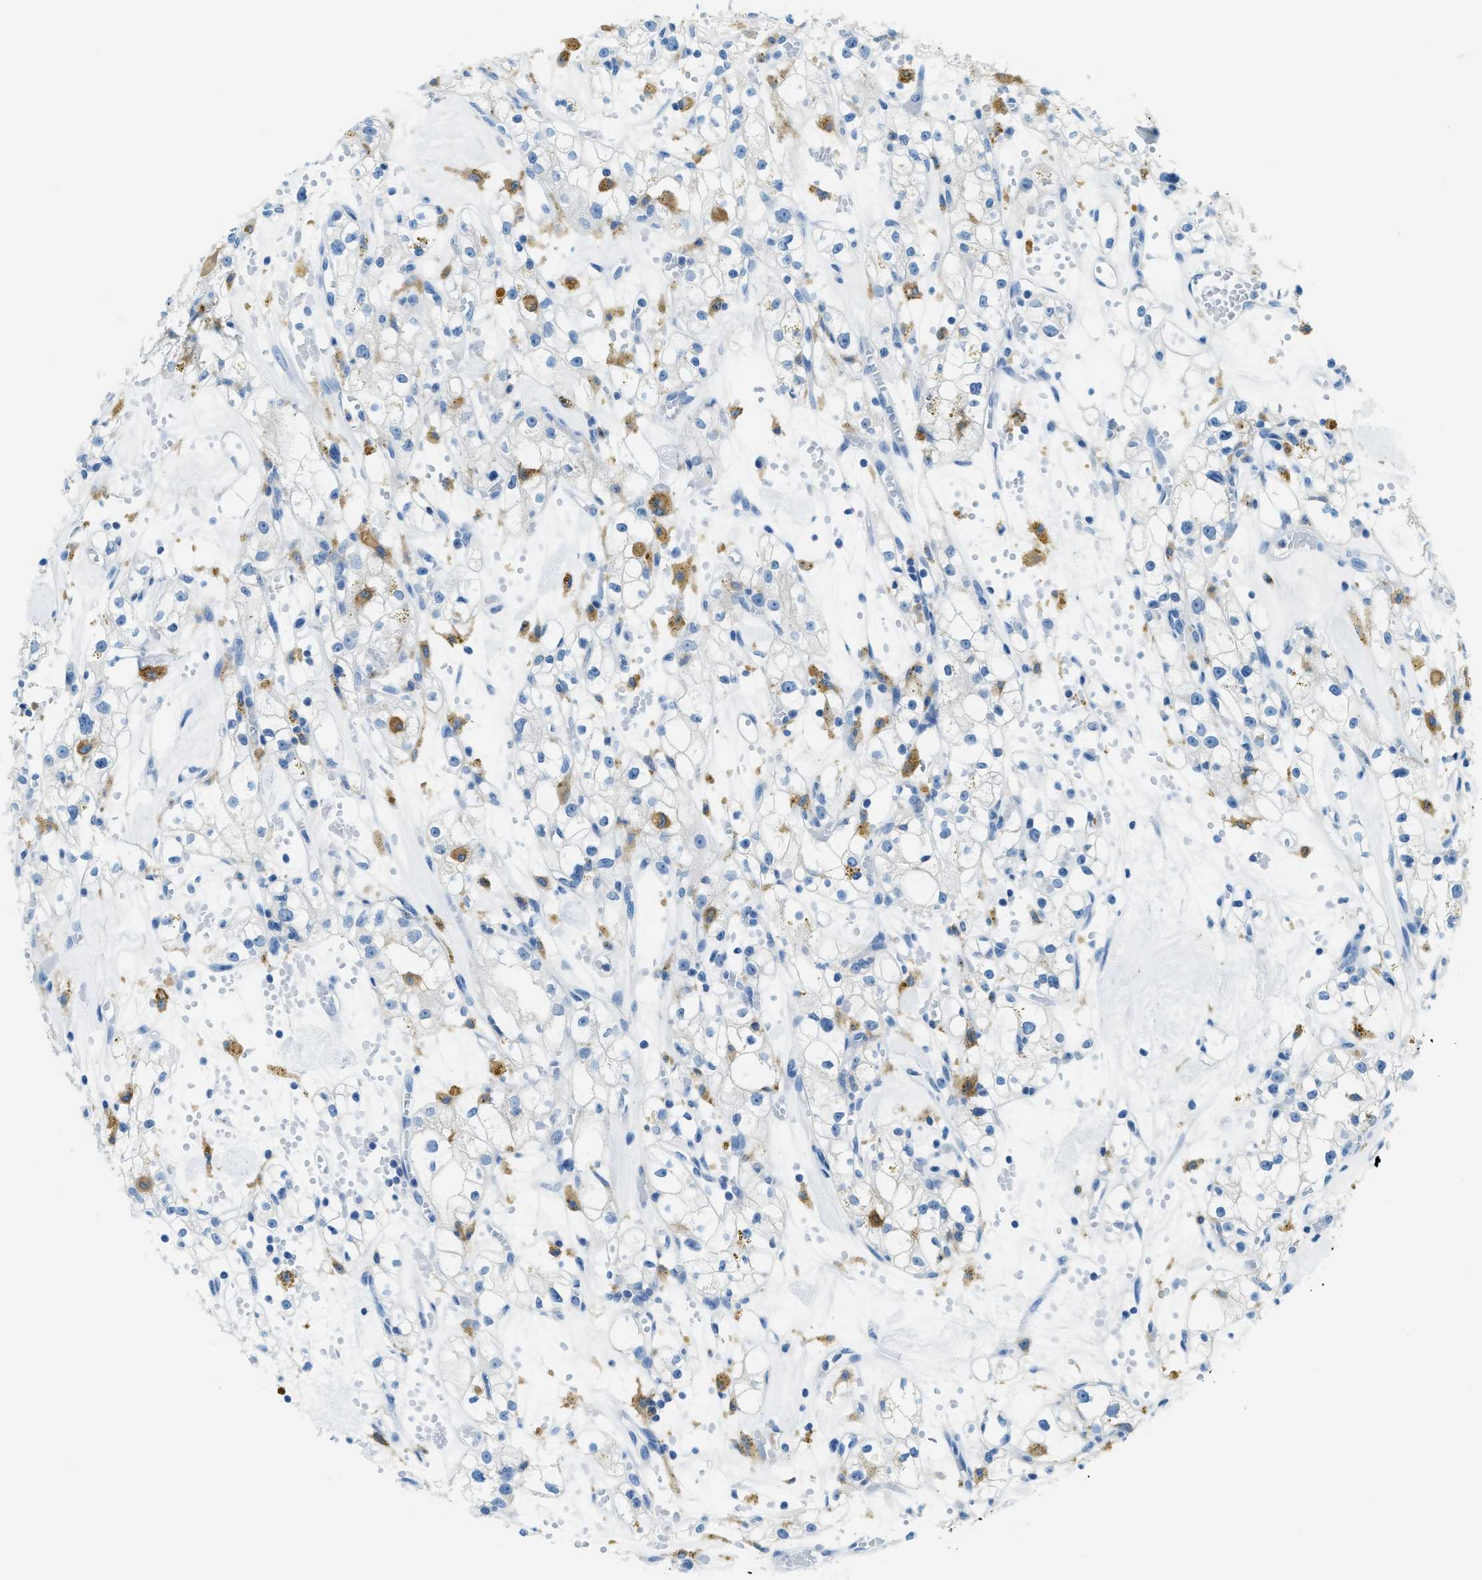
{"staining": {"intensity": "negative", "quantity": "none", "location": "none"}, "tissue": "renal cancer", "cell_type": "Tumor cells", "image_type": "cancer", "snomed": [{"axis": "morphology", "description": "Adenocarcinoma, NOS"}, {"axis": "topography", "description": "Kidney"}], "caption": "Immunohistochemistry (IHC) image of neoplastic tissue: human renal cancer stained with DAB displays no significant protein expression in tumor cells.", "gene": "MATCAP2", "patient": {"sex": "male", "age": 56}}